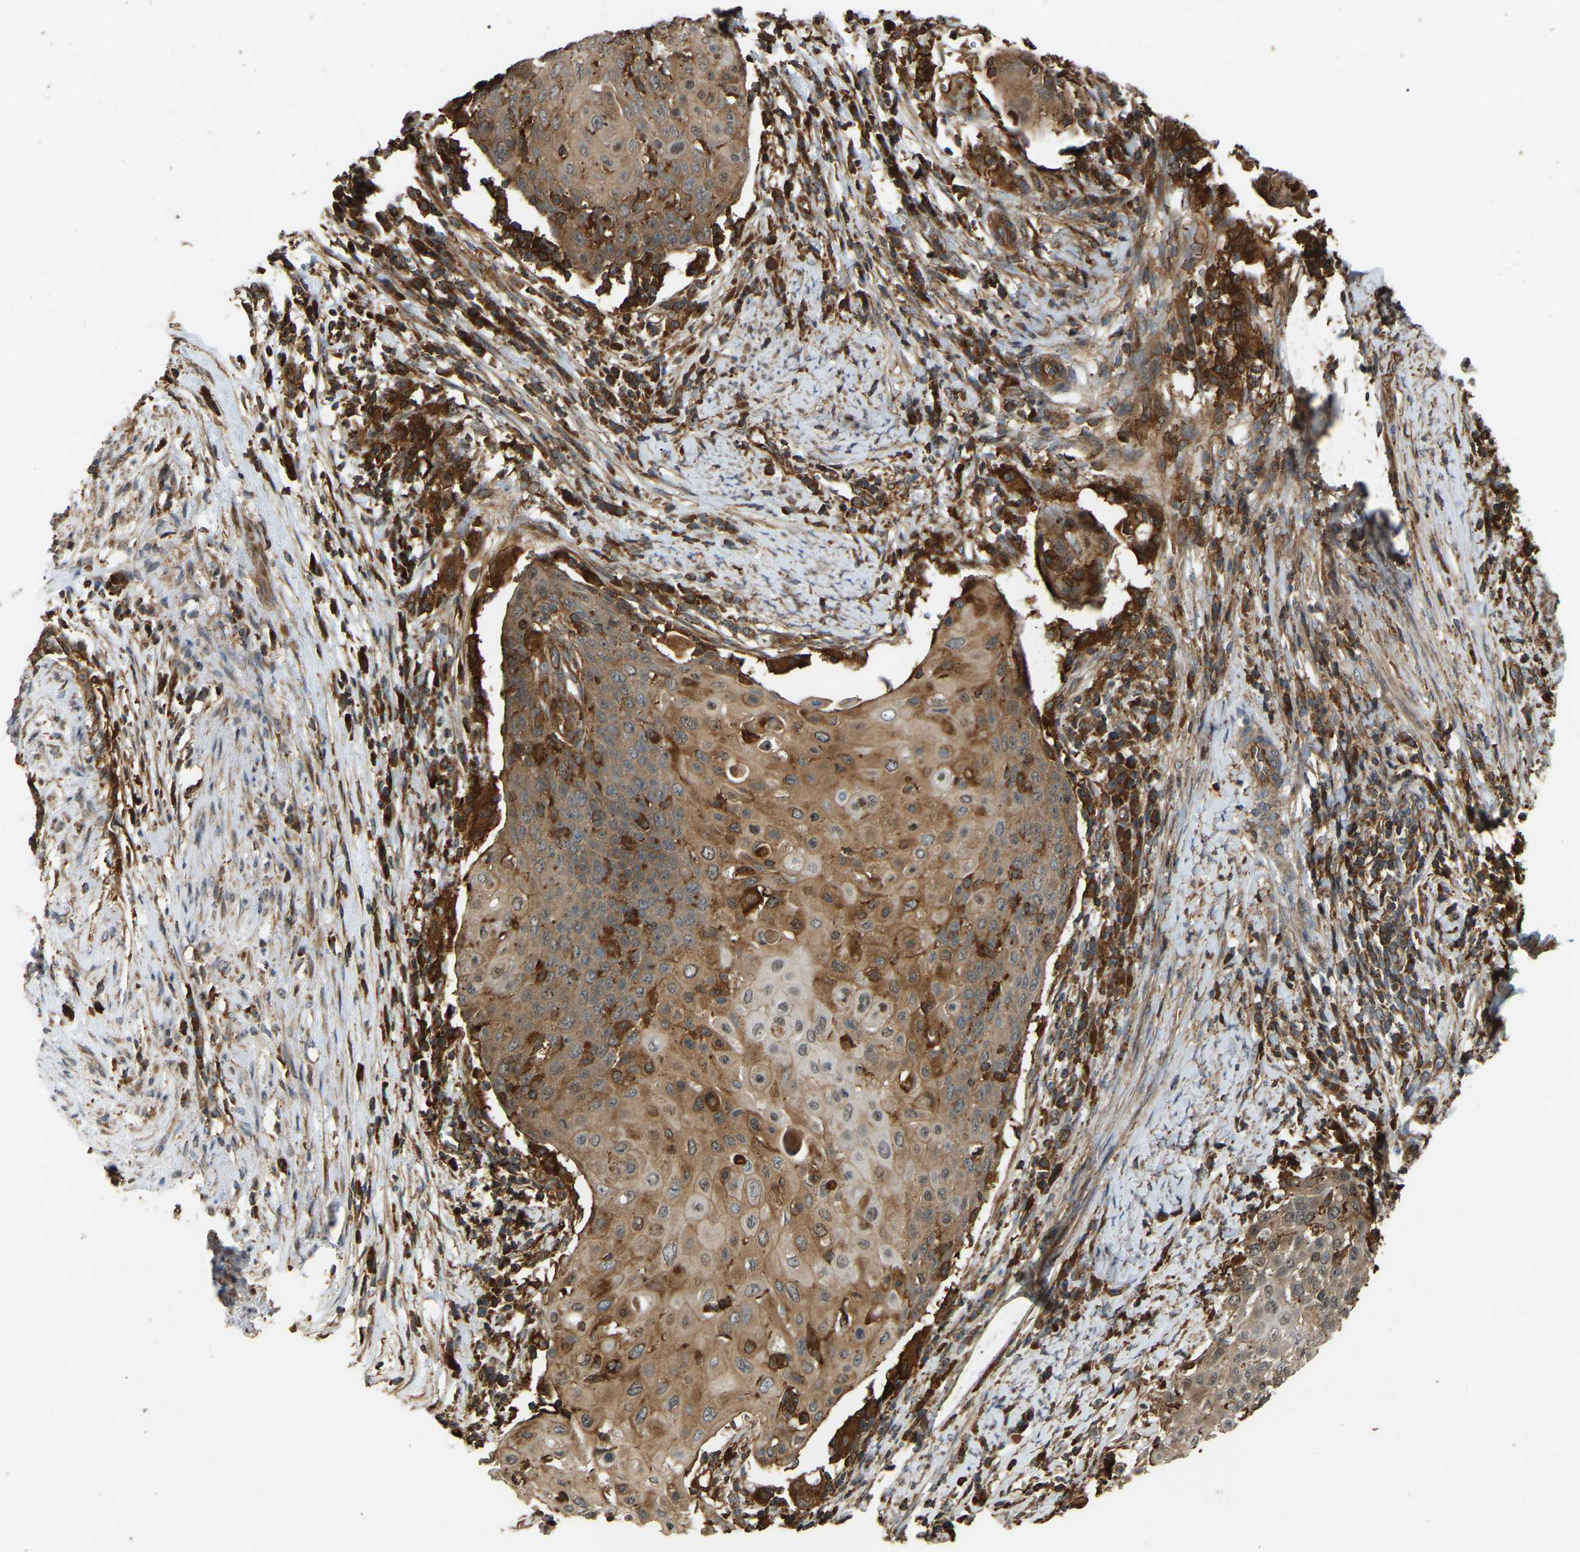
{"staining": {"intensity": "moderate", "quantity": ">75%", "location": "cytoplasmic/membranous"}, "tissue": "cervical cancer", "cell_type": "Tumor cells", "image_type": "cancer", "snomed": [{"axis": "morphology", "description": "Squamous cell carcinoma, NOS"}, {"axis": "topography", "description": "Cervix"}], "caption": "Immunohistochemical staining of cervical squamous cell carcinoma shows moderate cytoplasmic/membranous protein positivity in approximately >75% of tumor cells.", "gene": "SAMD9L", "patient": {"sex": "female", "age": 39}}